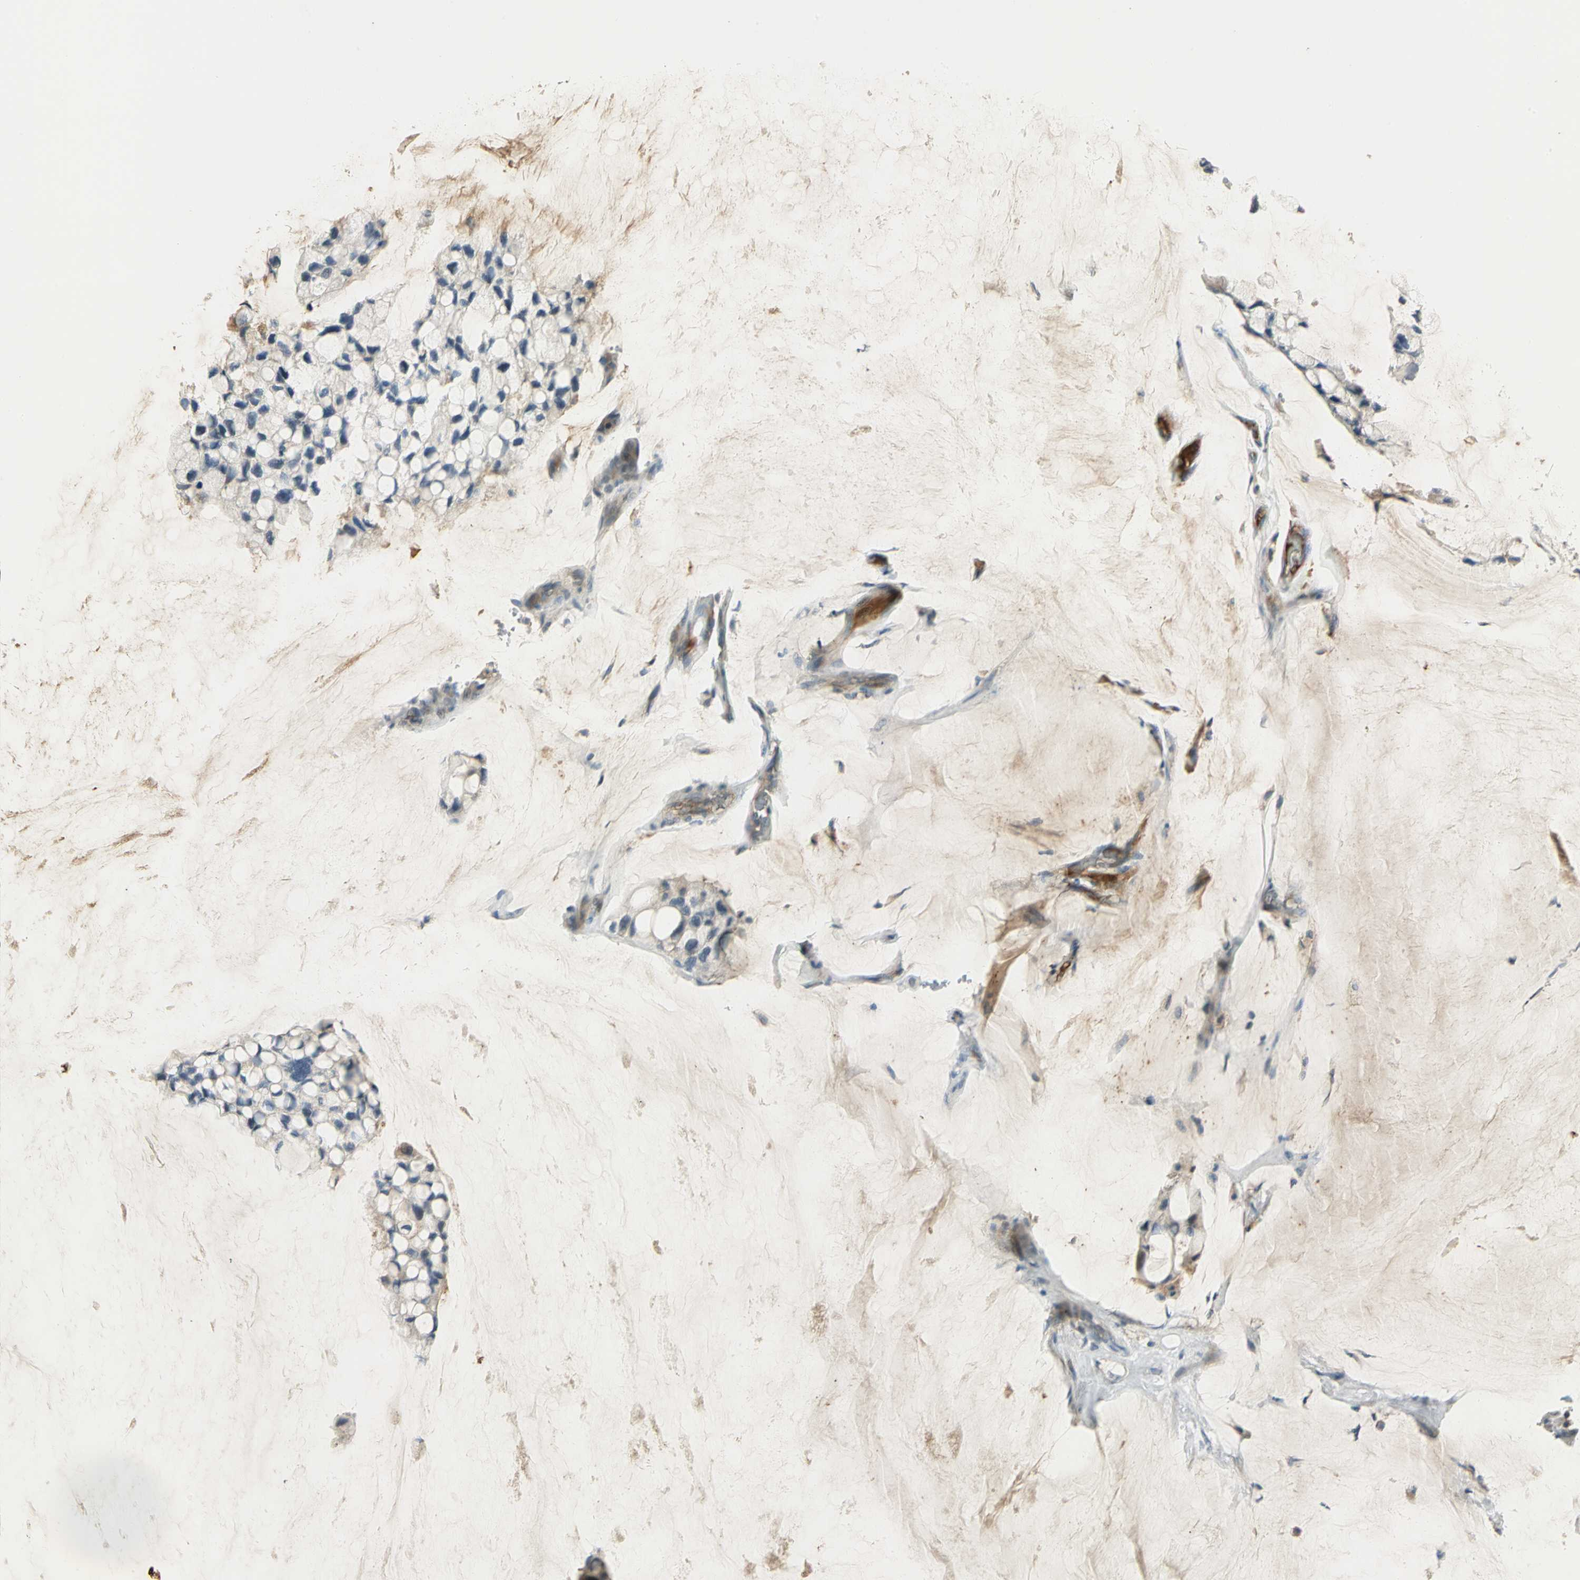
{"staining": {"intensity": "negative", "quantity": "none", "location": "none"}, "tissue": "ovarian cancer", "cell_type": "Tumor cells", "image_type": "cancer", "snomed": [{"axis": "morphology", "description": "Cystadenocarcinoma, mucinous, NOS"}, {"axis": "topography", "description": "Ovary"}], "caption": "Immunohistochemistry photomicrograph of human ovarian cancer stained for a protein (brown), which reveals no positivity in tumor cells.", "gene": "PROC", "patient": {"sex": "female", "age": 39}}